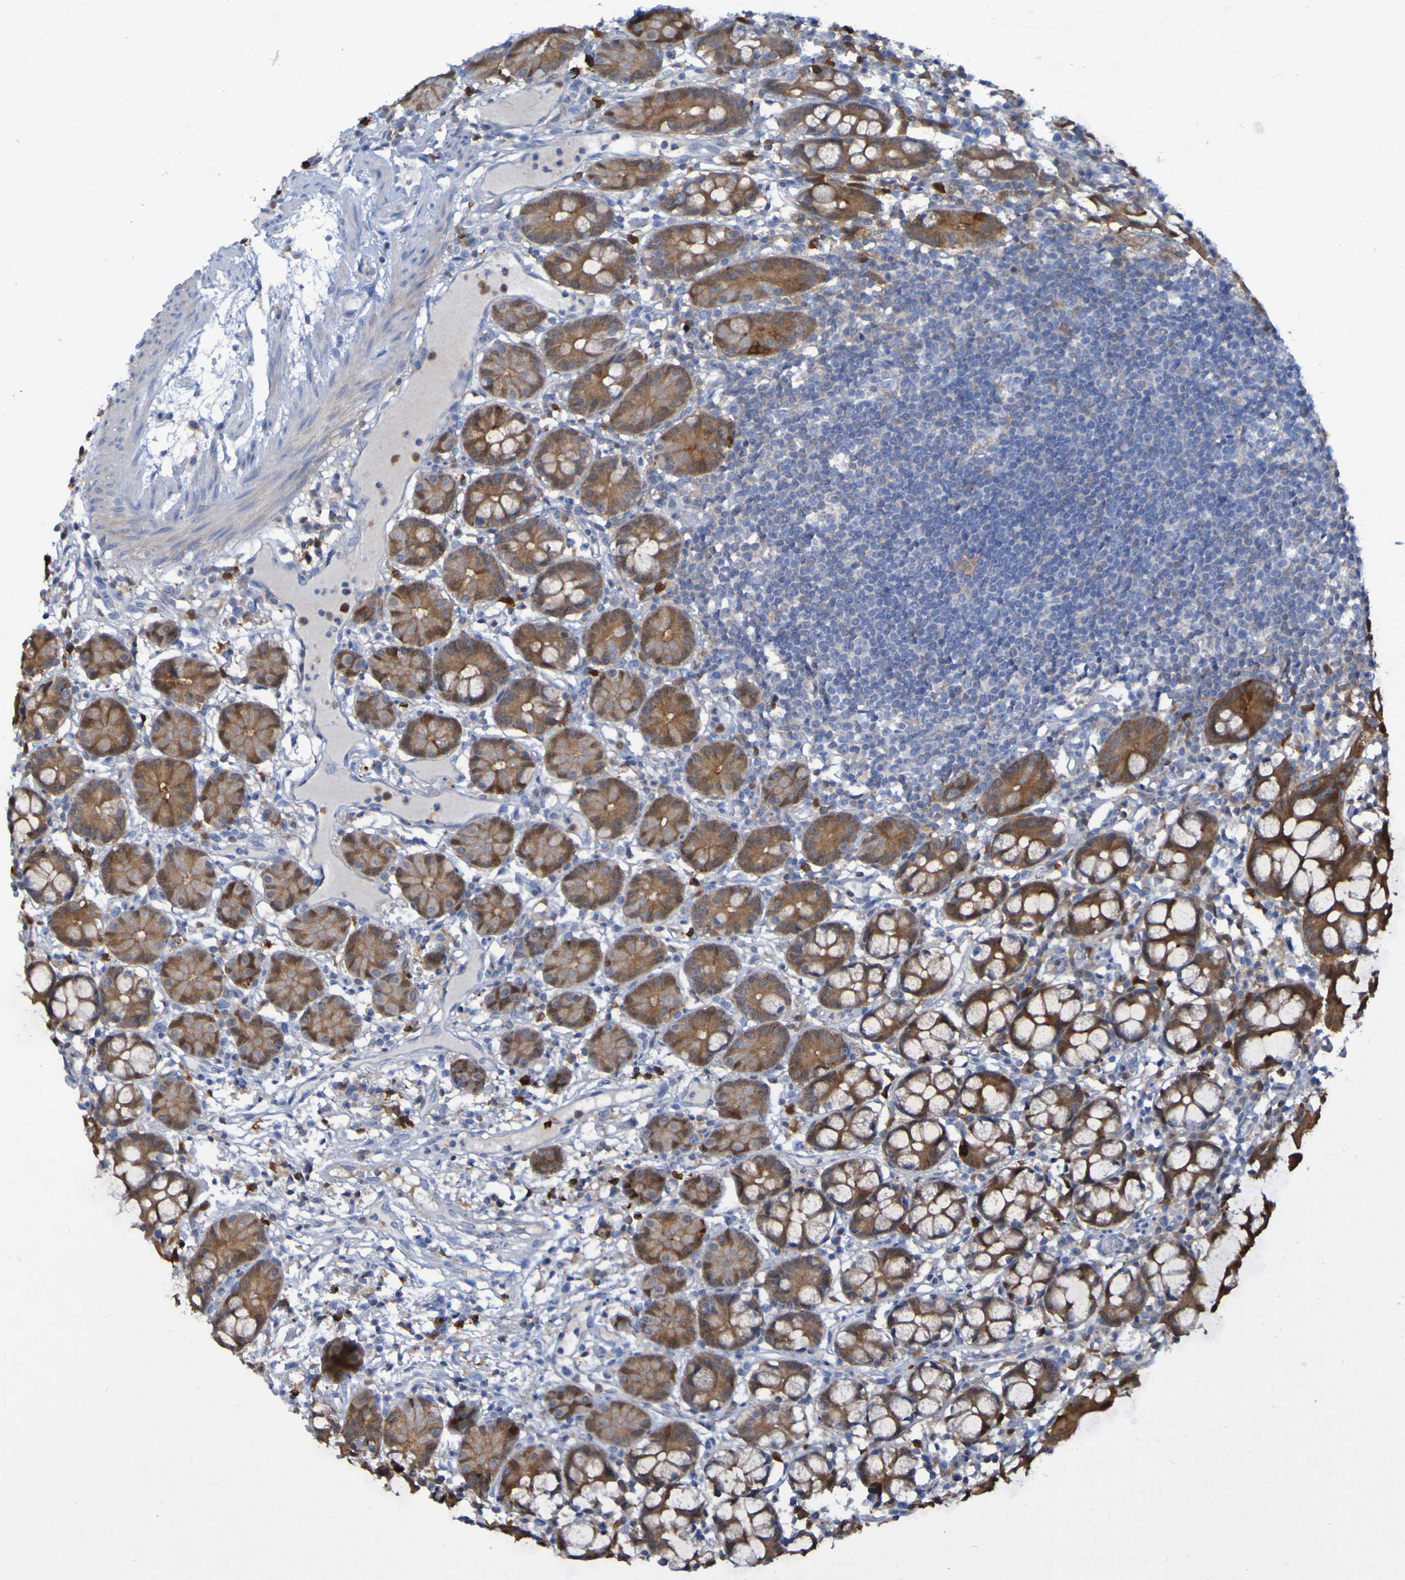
{"staining": {"intensity": "strong", "quantity": ">75%", "location": "cytoplasmic/membranous"}, "tissue": "small intestine", "cell_type": "Glandular cells", "image_type": "normal", "snomed": [{"axis": "morphology", "description": "Normal tissue, NOS"}, {"axis": "morphology", "description": "Cystadenocarcinoma, serous, Metastatic site"}, {"axis": "topography", "description": "Small intestine"}], "caption": "DAB immunohistochemical staining of normal human small intestine demonstrates strong cytoplasmic/membranous protein positivity in approximately >75% of glandular cells. The staining is performed using DAB brown chromogen to label protein expression. The nuclei are counter-stained blue using hematoxylin.", "gene": "MPPE1", "patient": {"sex": "female", "age": 61}}